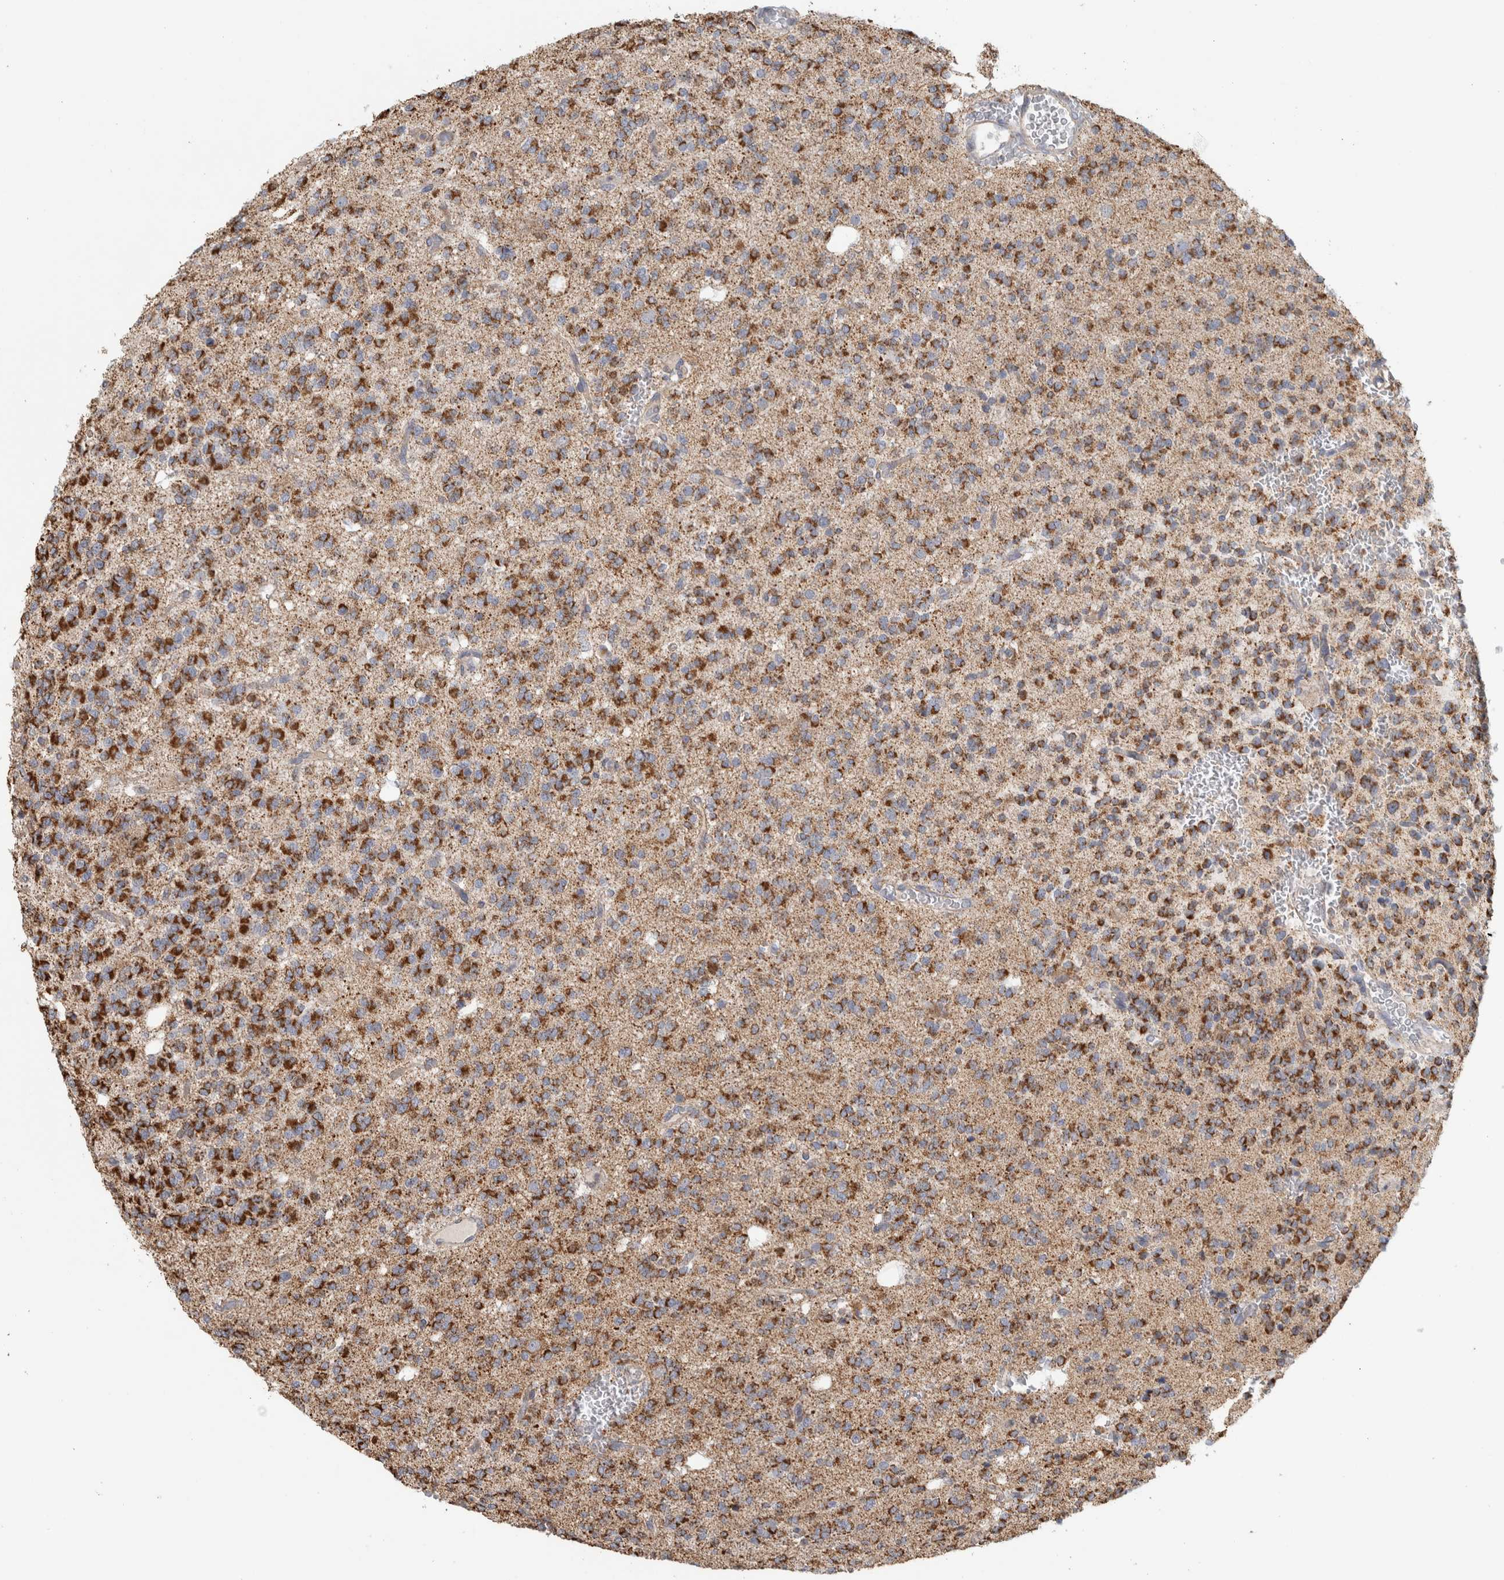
{"staining": {"intensity": "strong", "quantity": ">75%", "location": "cytoplasmic/membranous"}, "tissue": "glioma", "cell_type": "Tumor cells", "image_type": "cancer", "snomed": [{"axis": "morphology", "description": "Glioma, malignant, Low grade"}, {"axis": "topography", "description": "Brain"}], "caption": "This is a histology image of immunohistochemistry staining of malignant glioma (low-grade), which shows strong staining in the cytoplasmic/membranous of tumor cells.", "gene": "ST8SIA1", "patient": {"sex": "male", "age": 38}}